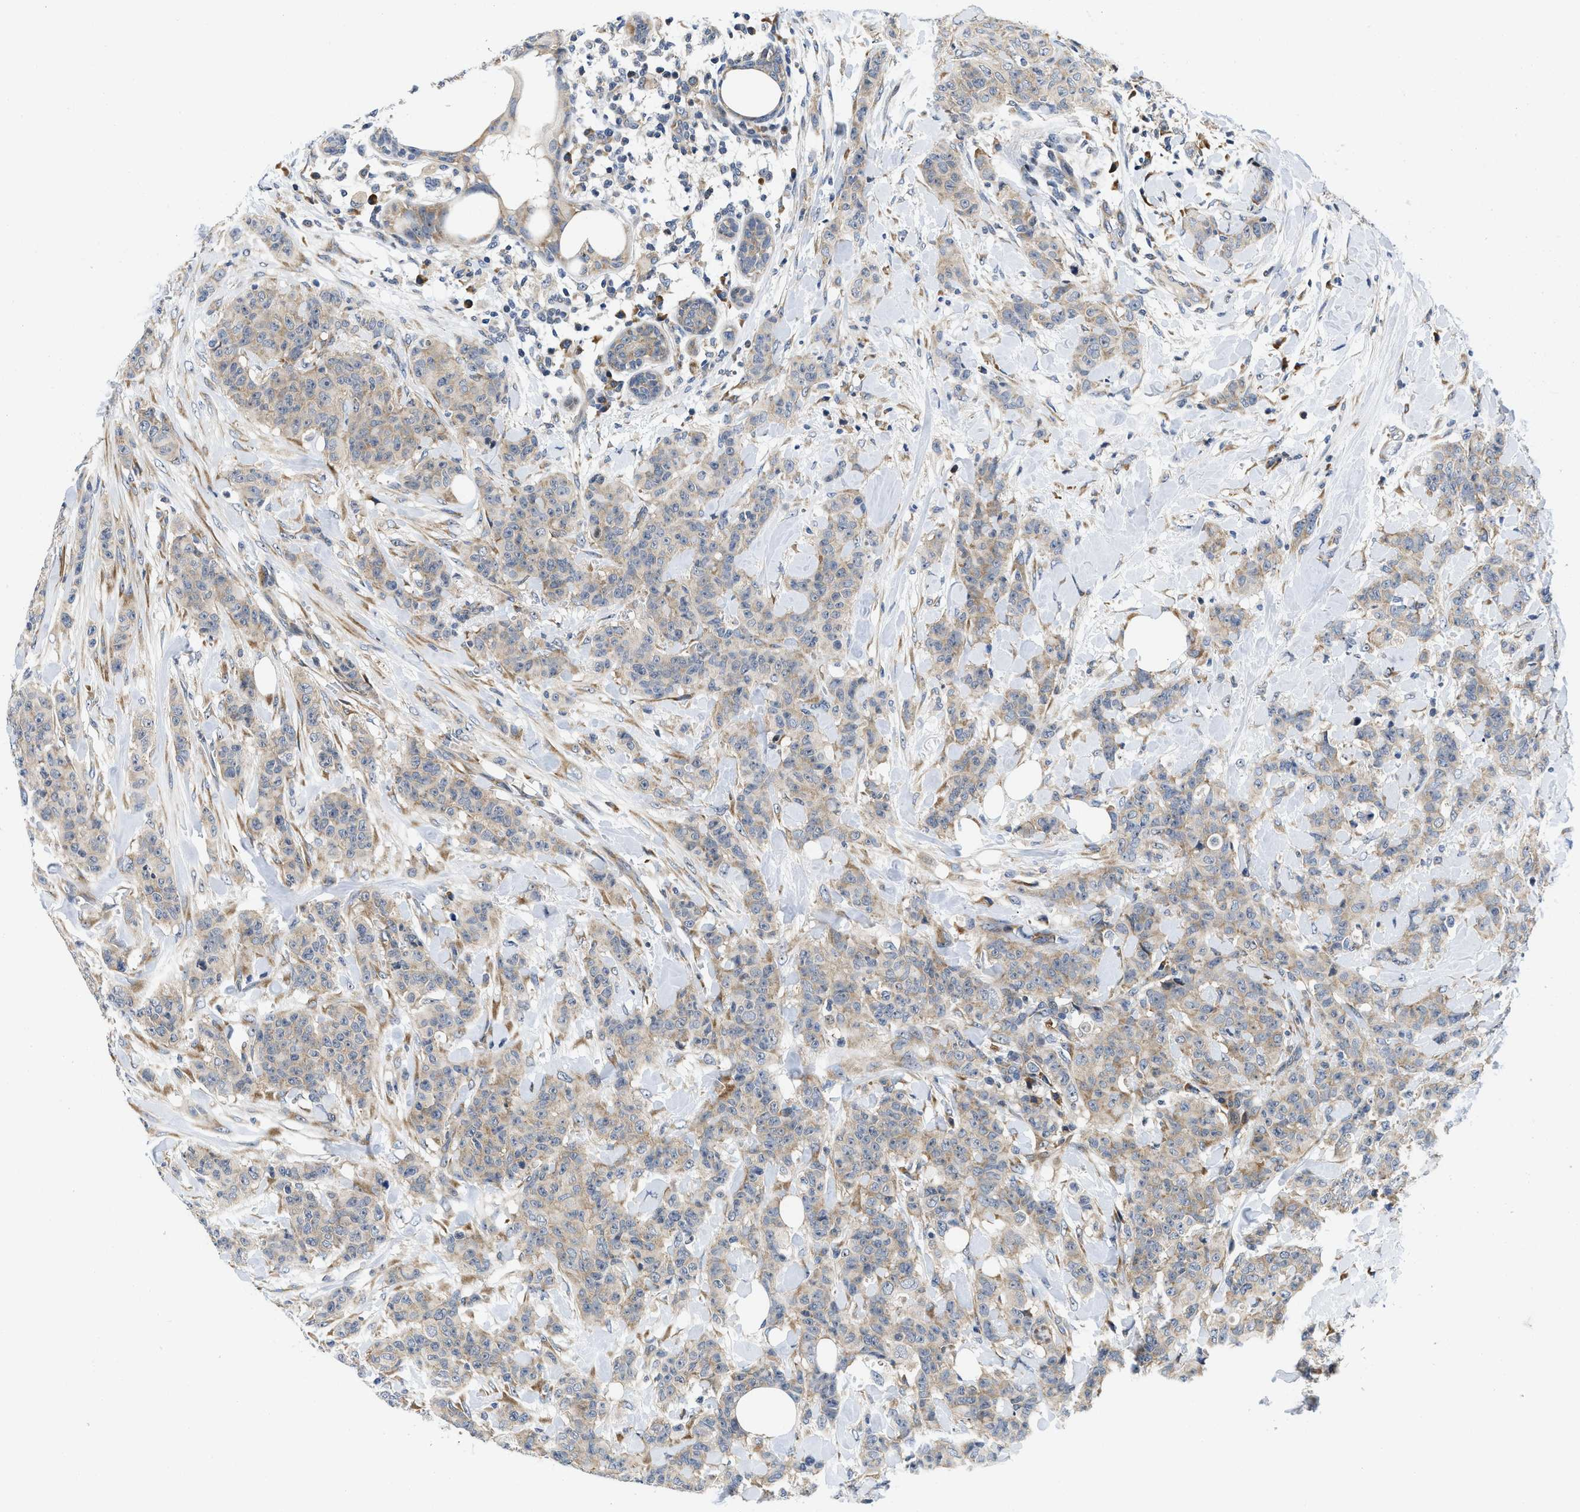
{"staining": {"intensity": "weak", "quantity": ">75%", "location": "cytoplasmic/membranous"}, "tissue": "breast cancer", "cell_type": "Tumor cells", "image_type": "cancer", "snomed": [{"axis": "morphology", "description": "Normal tissue, NOS"}, {"axis": "morphology", "description": "Duct carcinoma"}, {"axis": "topography", "description": "Breast"}], "caption": "Breast infiltrating ductal carcinoma stained with DAB immunohistochemistry (IHC) reveals low levels of weak cytoplasmic/membranous positivity in about >75% of tumor cells. (DAB IHC with brightfield microscopy, high magnification).", "gene": "IKBKE", "patient": {"sex": "female", "age": 40}}